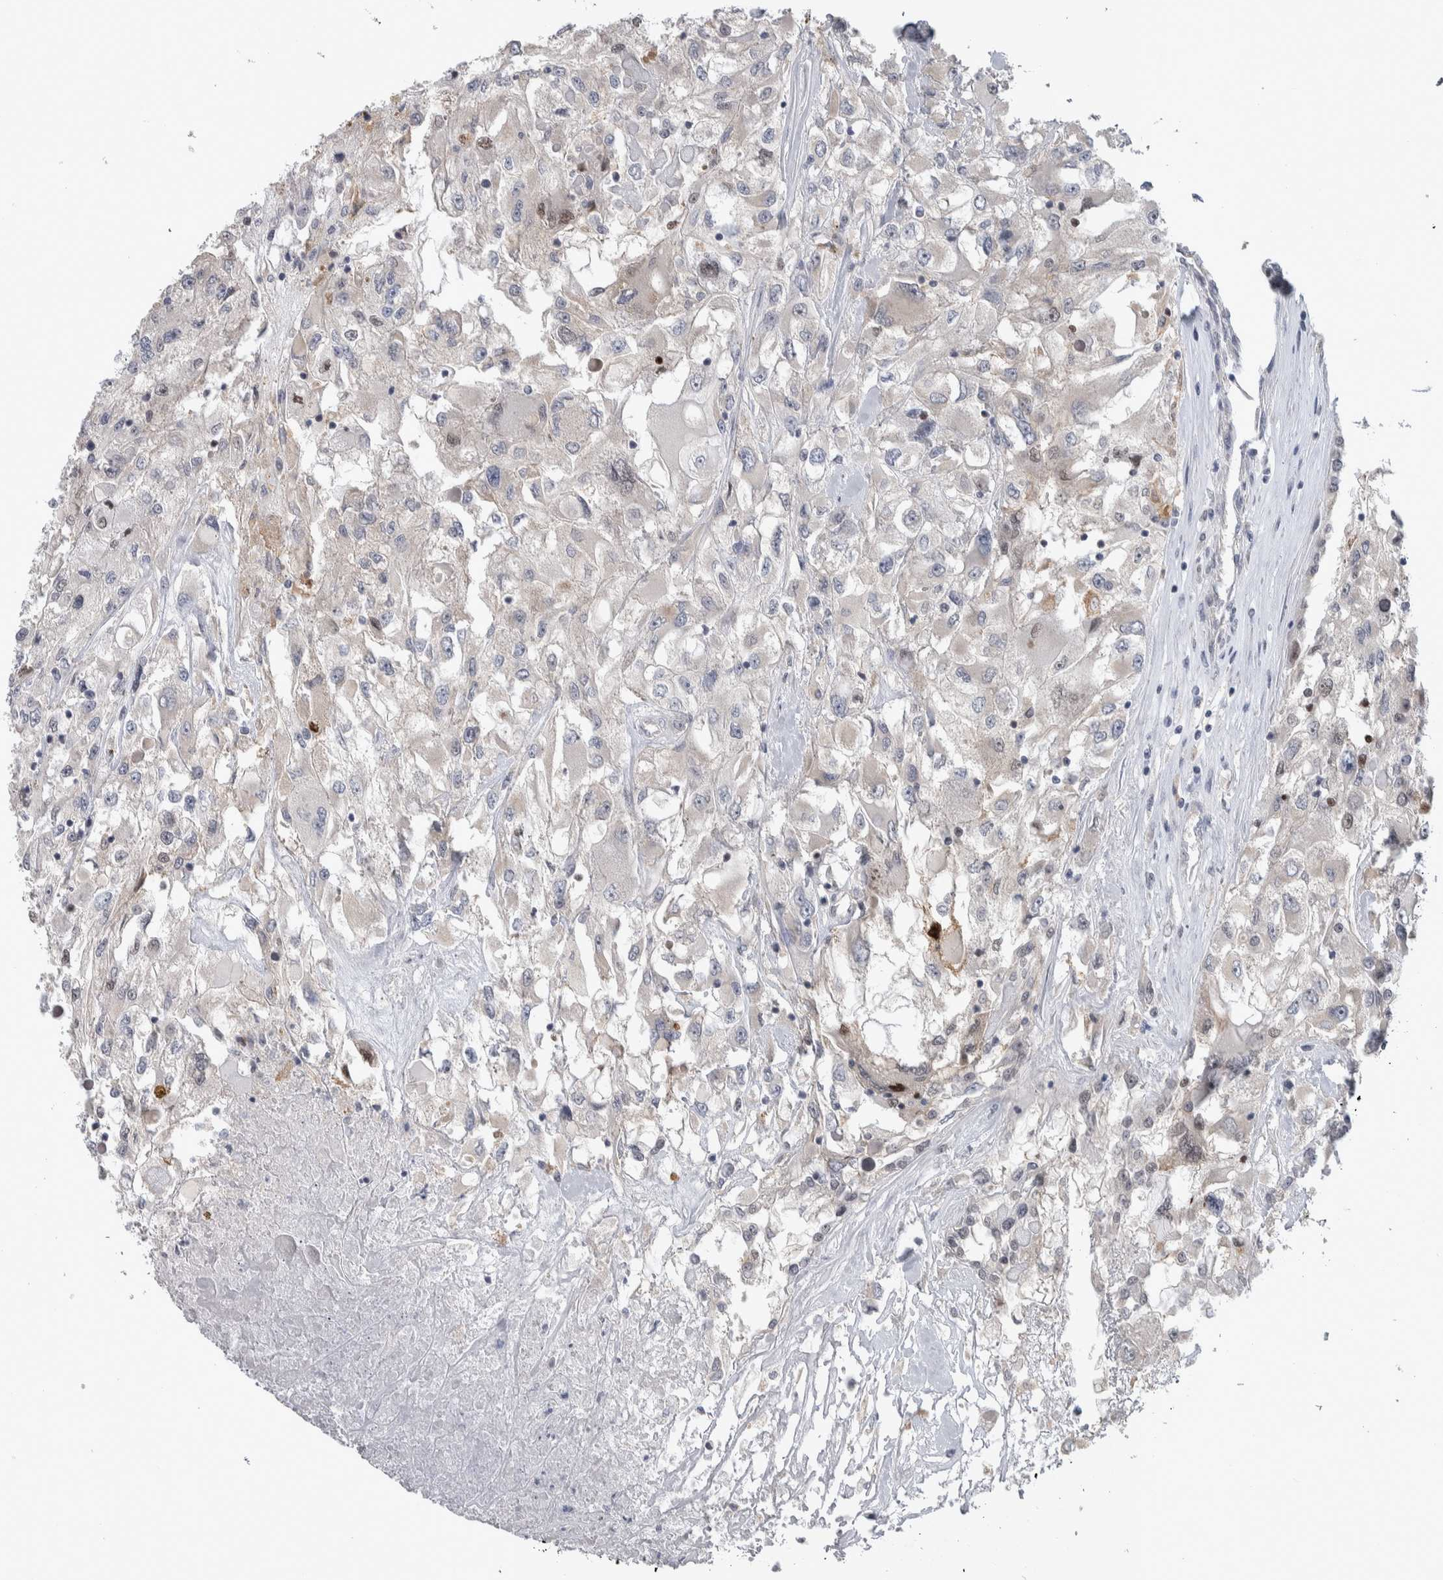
{"staining": {"intensity": "negative", "quantity": "none", "location": "none"}, "tissue": "renal cancer", "cell_type": "Tumor cells", "image_type": "cancer", "snomed": [{"axis": "morphology", "description": "Adenocarcinoma, NOS"}, {"axis": "topography", "description": "Kidney"}], "caption": "Image shows no protein positivity in tumor cells of renal cancer (adenocarcinoma) tissue.", "gene": "NFKB2", "patient": {"sex": "female", "age": 52}}